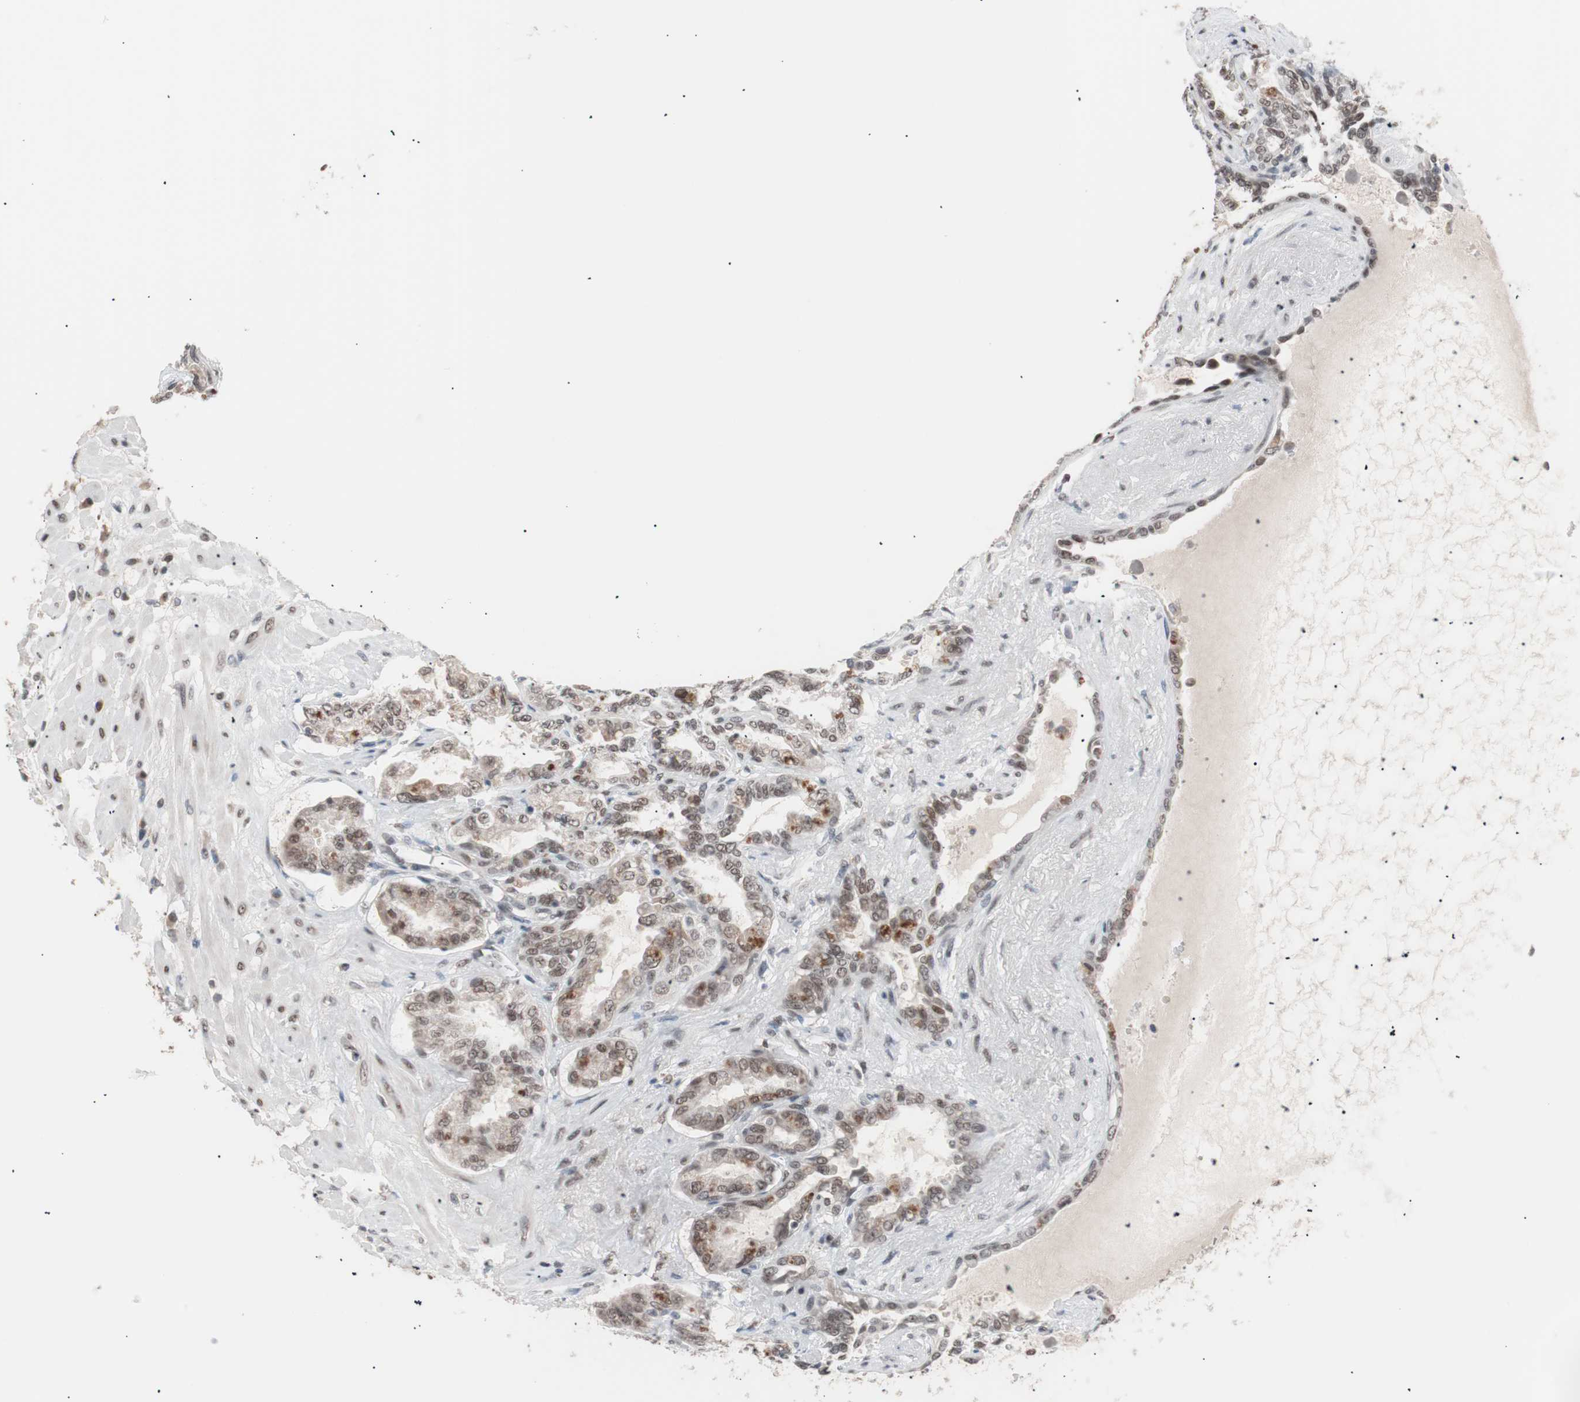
{"staining": {"intensity": "moderate", "quantity": ">75%", "location": "nuclear"}, "tissue": "seminal vesicle", "cell_type": "Glandular cells", "image_type": "normal", "snomed": [{"axis": "morphology", "description": "Normal tissue, NOS"}, {"axis": "topography", "description": "Seminal veicle"}], "caption": "Seminal vesicle stained with a brown dye displays moderate nuclear positive staining in approximately >75% of glandular cells.", "gene": "LIG3", "patient": {"sex": "male", "age": 61}}